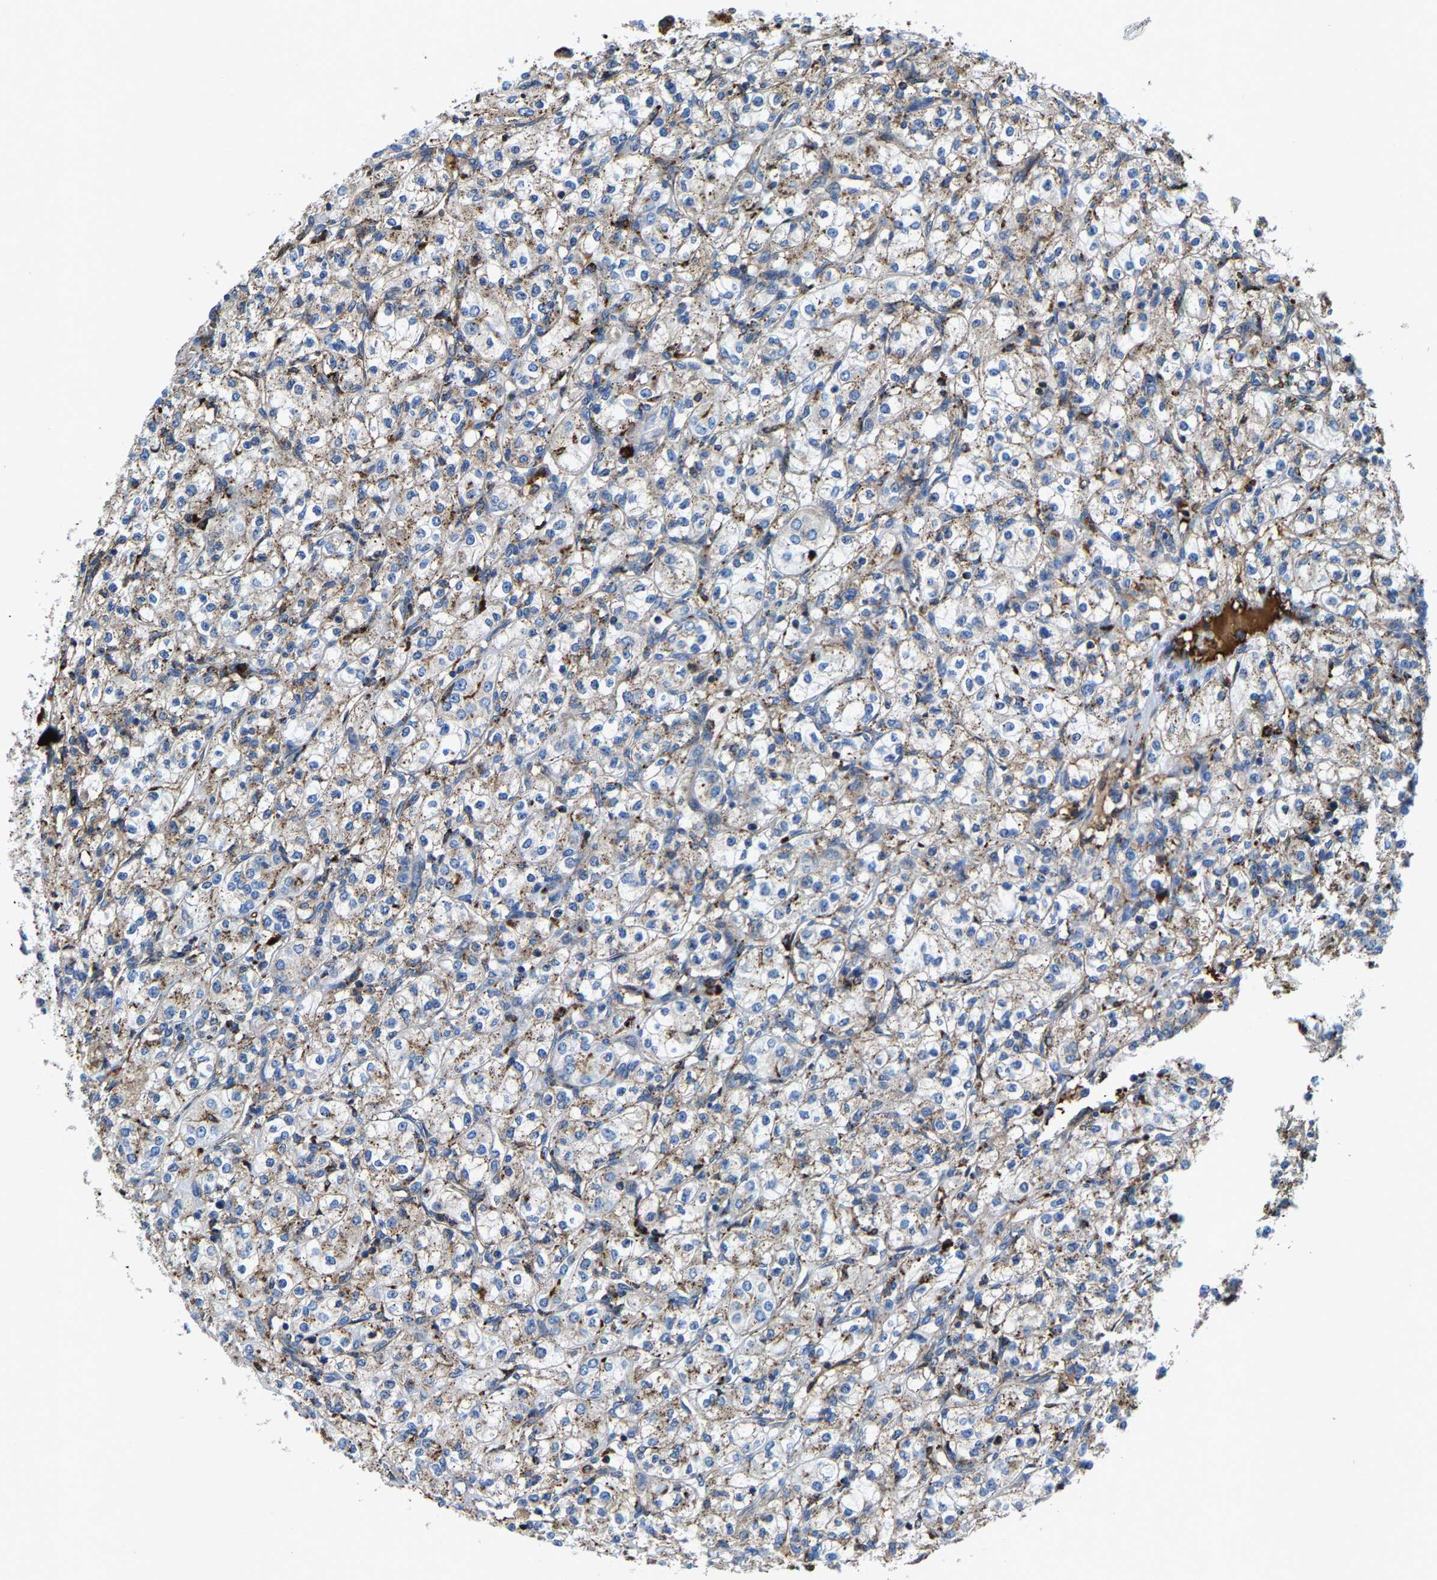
{"staining": {"intensity": "weak", "quantity": "25%-75%", "location": "cytoplasmic/membranous"}, "tissue": "renal cancer", "cell_type": "Tumor cells", "image_type": "cancer", "snomed": [{"axis": "morphology", "description": "Adenocarcinoma, NOS"}, {"axis": "topography", "description": "Kidney"}], "caption": "Renal adenocarcinoma tissue shows weak cytoplasmic/membranous expression in approximately 25%-75% of tumor cells", "gene": "DPP7", "patient": {"sex": "male", "age": 77}}